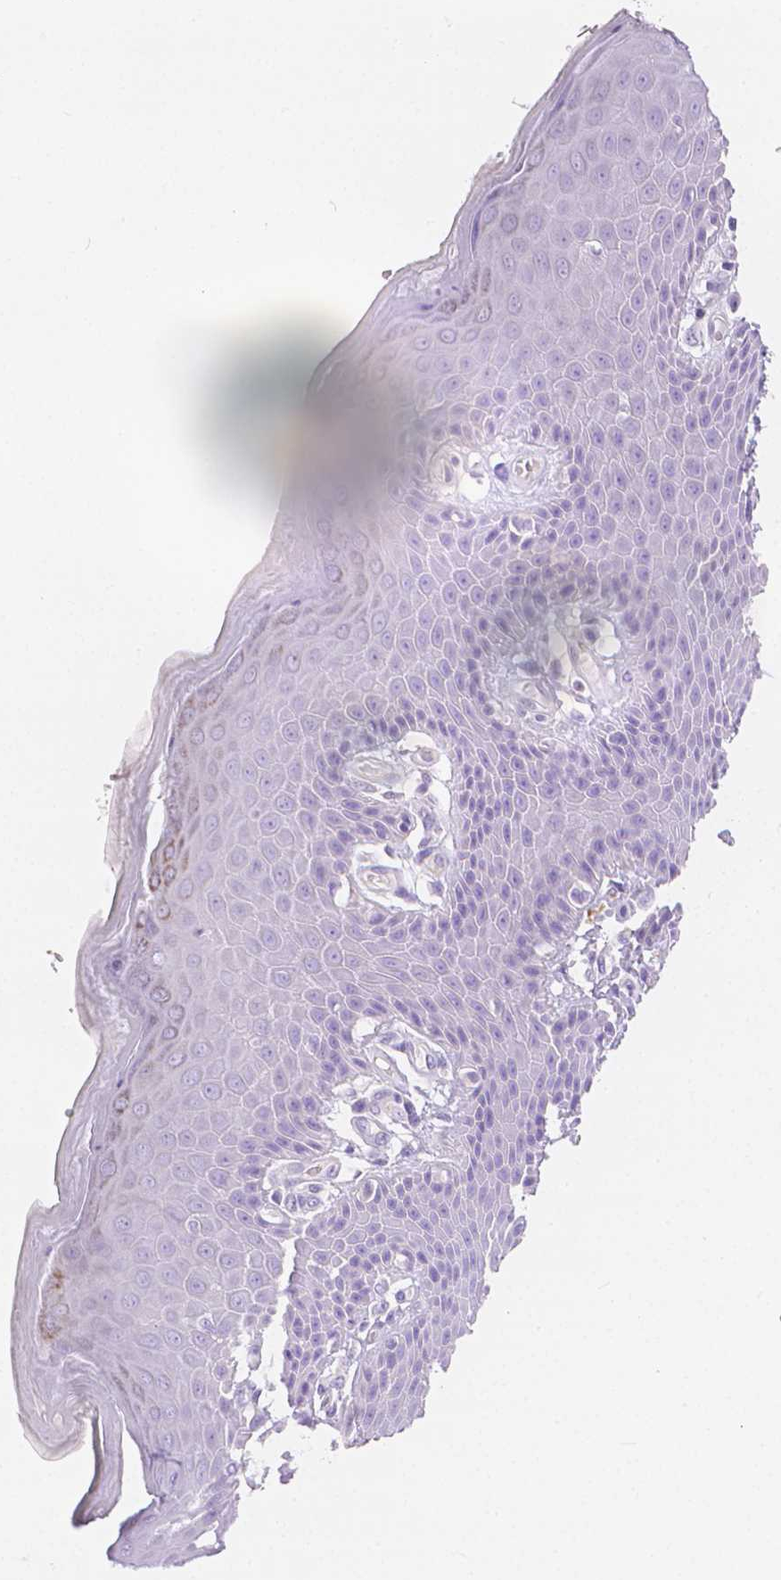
{"staining": {"intensity": "negative", "quantity": "none", "location": "none"}, "tissue": "skin", "cell_type": "Epidermal cells", "image_type": "normal", "snomed": [{"axis": "morphology", "description": "Normal tissue, NOS"}, {"axis": "topography", "description": "Anal"}, {"axis": "topography", "description": "Peripheral nerve tissue"}], "caption": "Histopathology image shows no significant protein expression in epidermal cells of benign skin.", "gene": "SLC27A5", "patient": {"sex": "male", "age": 51}}